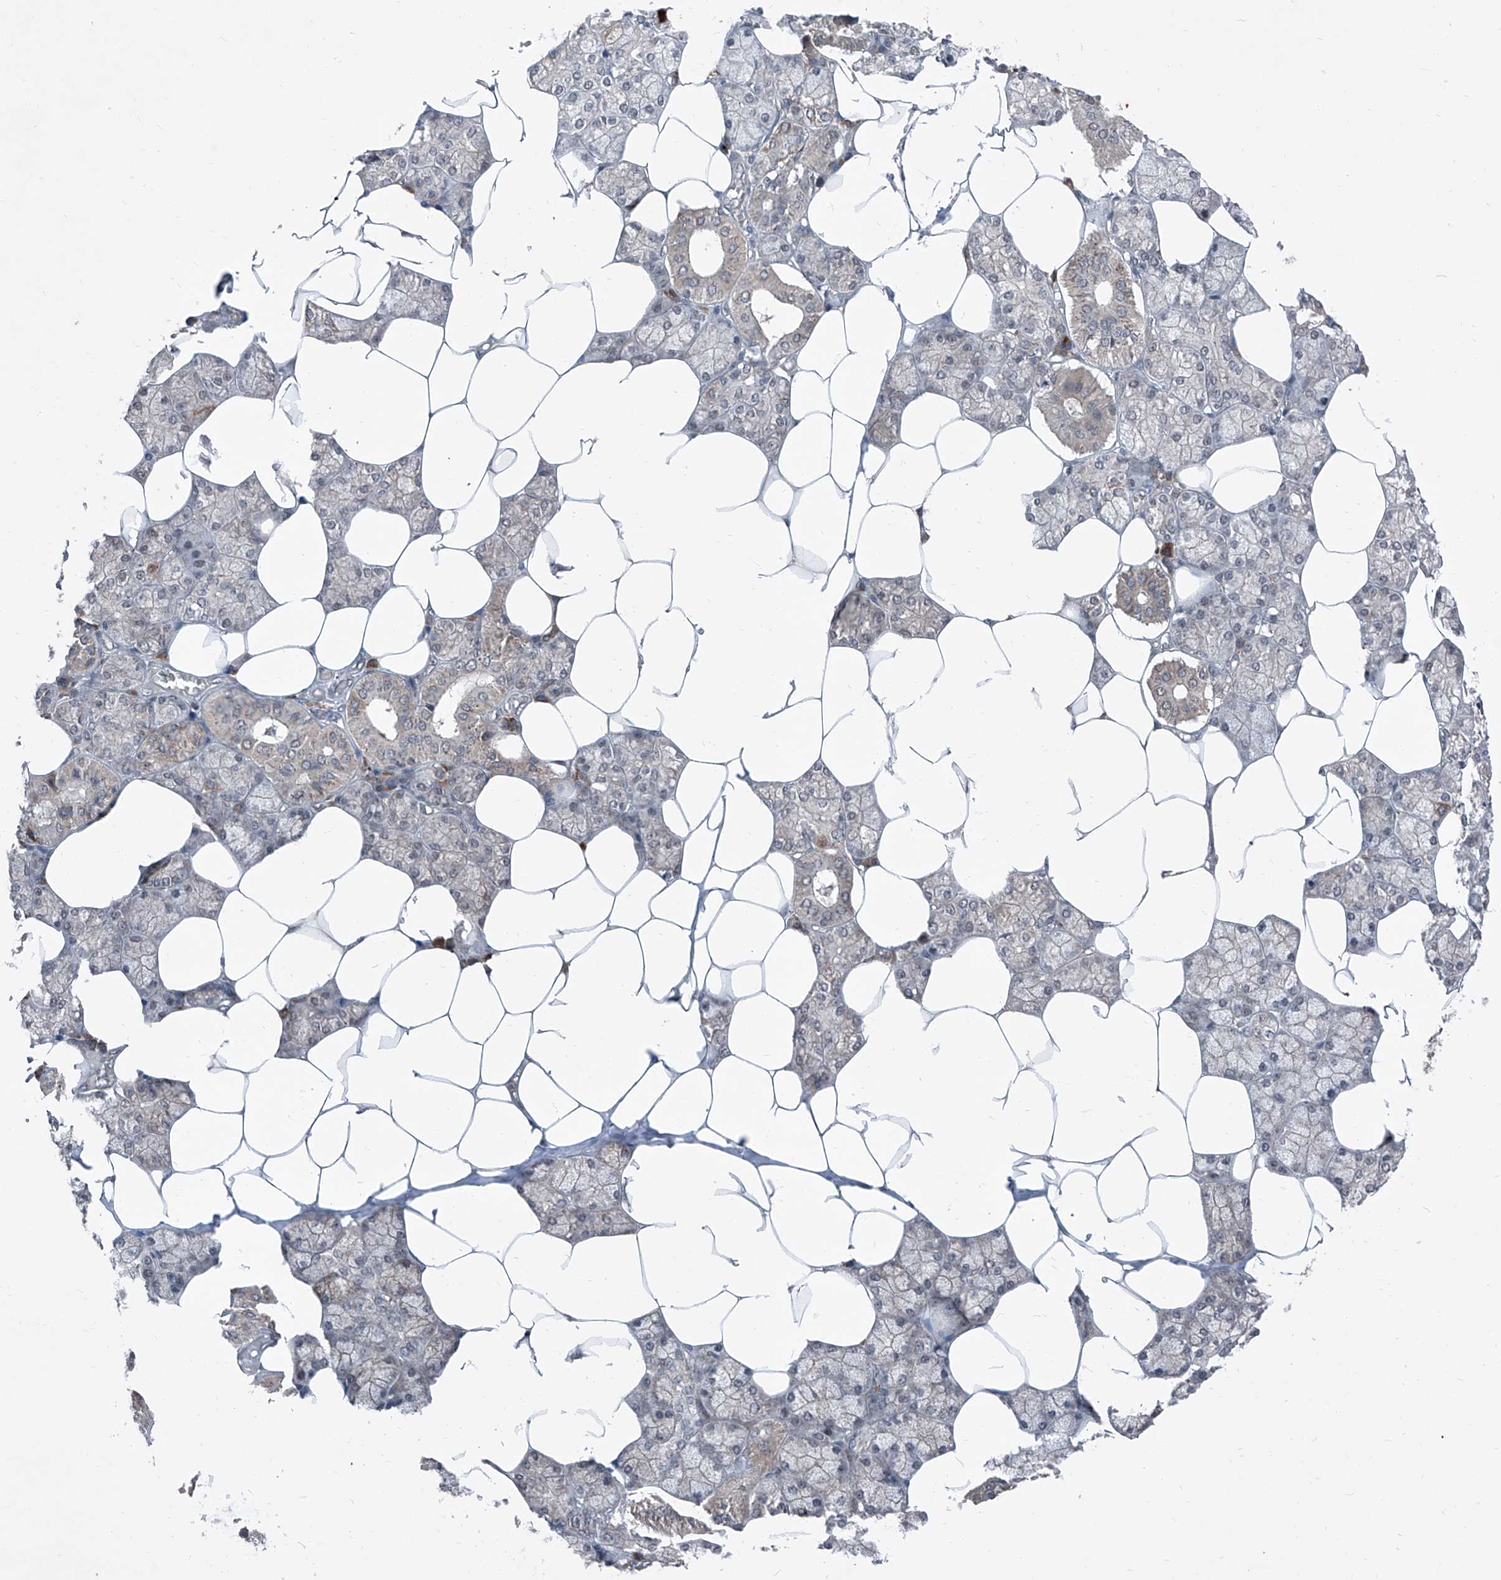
{"staining": {"intensity": "weak", "quantity": ">75%", "location": "cytoplasmic/membranous"}, "tissue": "salivary gland", "cell_type": "Glandular cells", "image_type": "normal", "snomed": [{"axis": "morphology", "description": "Normal tissue, NOS"}, {"axis": "topography", "description": "Salivary gland"}], "caption": "Immunohistochemical staining of benign human salivary gland shows weak cytoplasmic/membranous protein staining in approximately >75% of glandular cells.", "gene": "COA7", "patient": {"sex": "male", "age": 62}}